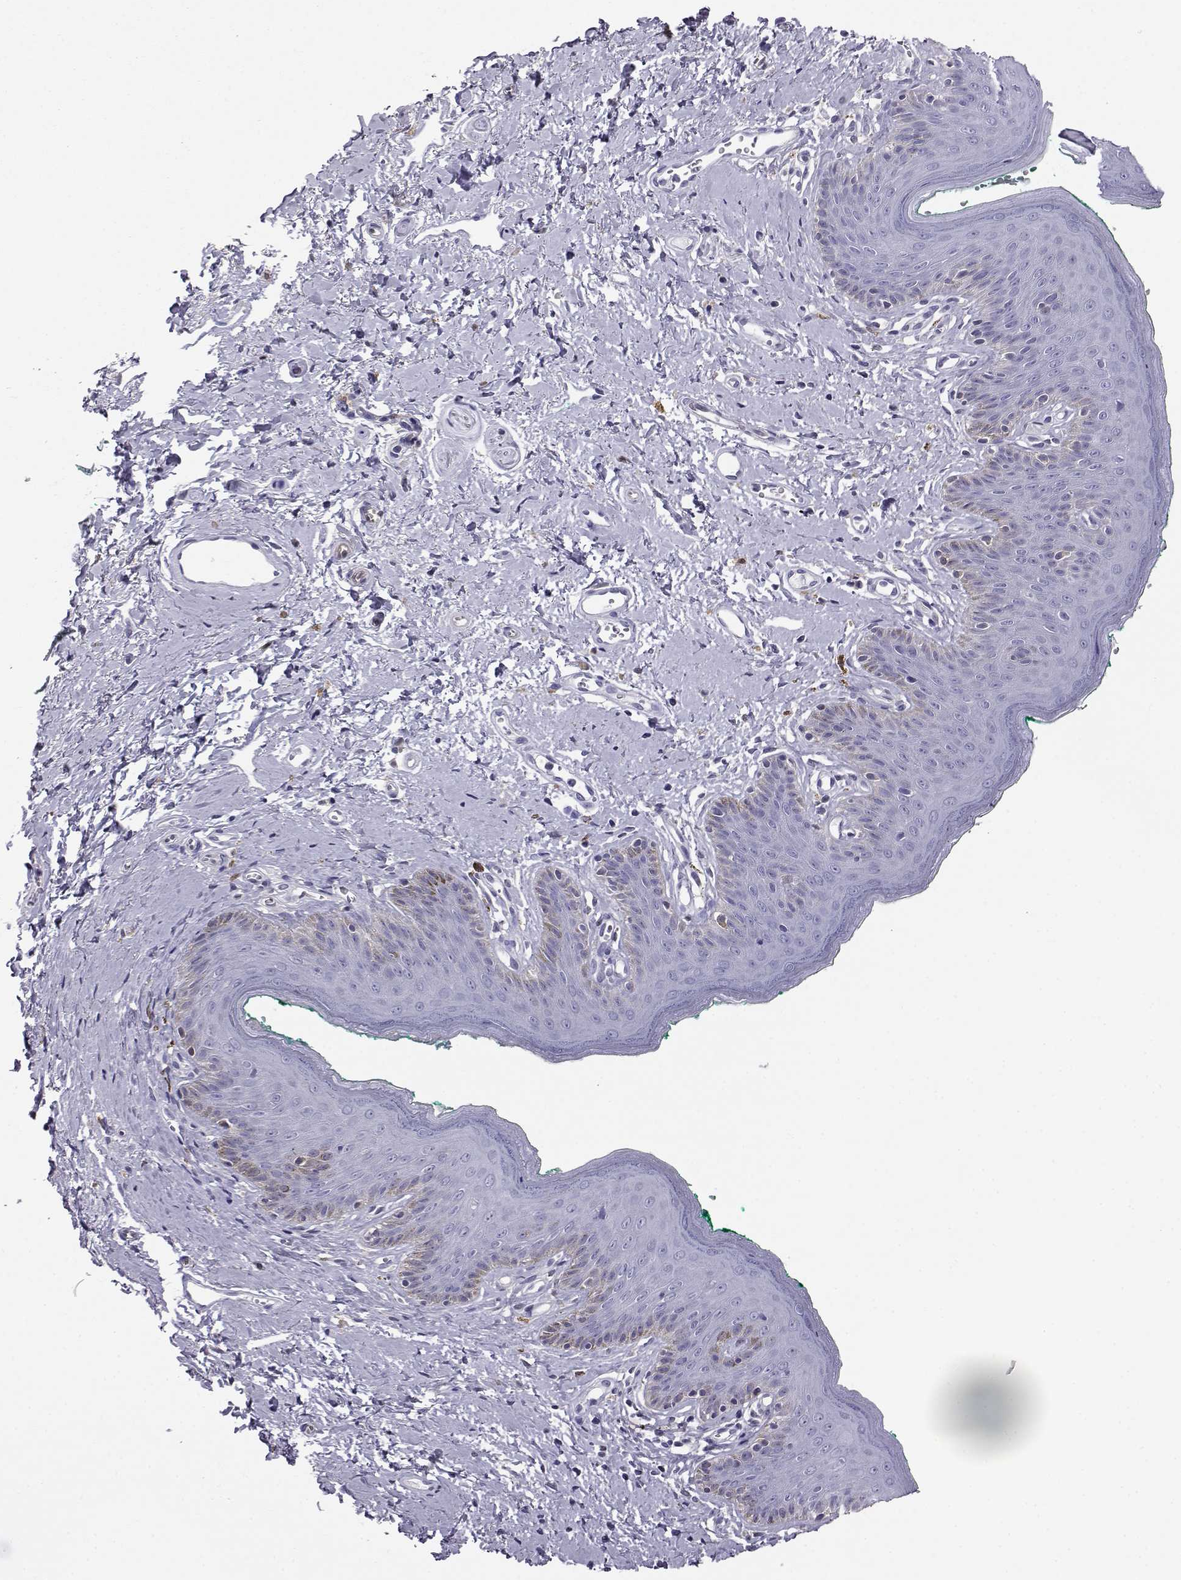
{"staining": {"intensity": "negative", "quantity": "none", "location": "none"}, "tissue": "skin", "cell_type": "Epidermal cells", "image_type": "normal", "snomed": [{"axis": "morphology", "description": "Normal tissue, NOS"}, {"axis": "topography", "description": "Vulva"}], "caption": "Epidermal cells show no significant protein expression in normal skin. (DAB (3,3'-diaminobenzidine) immunohistochemistry (IHC) visualized using brightfield microscopy, high magnification).", "gene": "AKR1B1", "patient": {"sex": "female", "age": 66}}